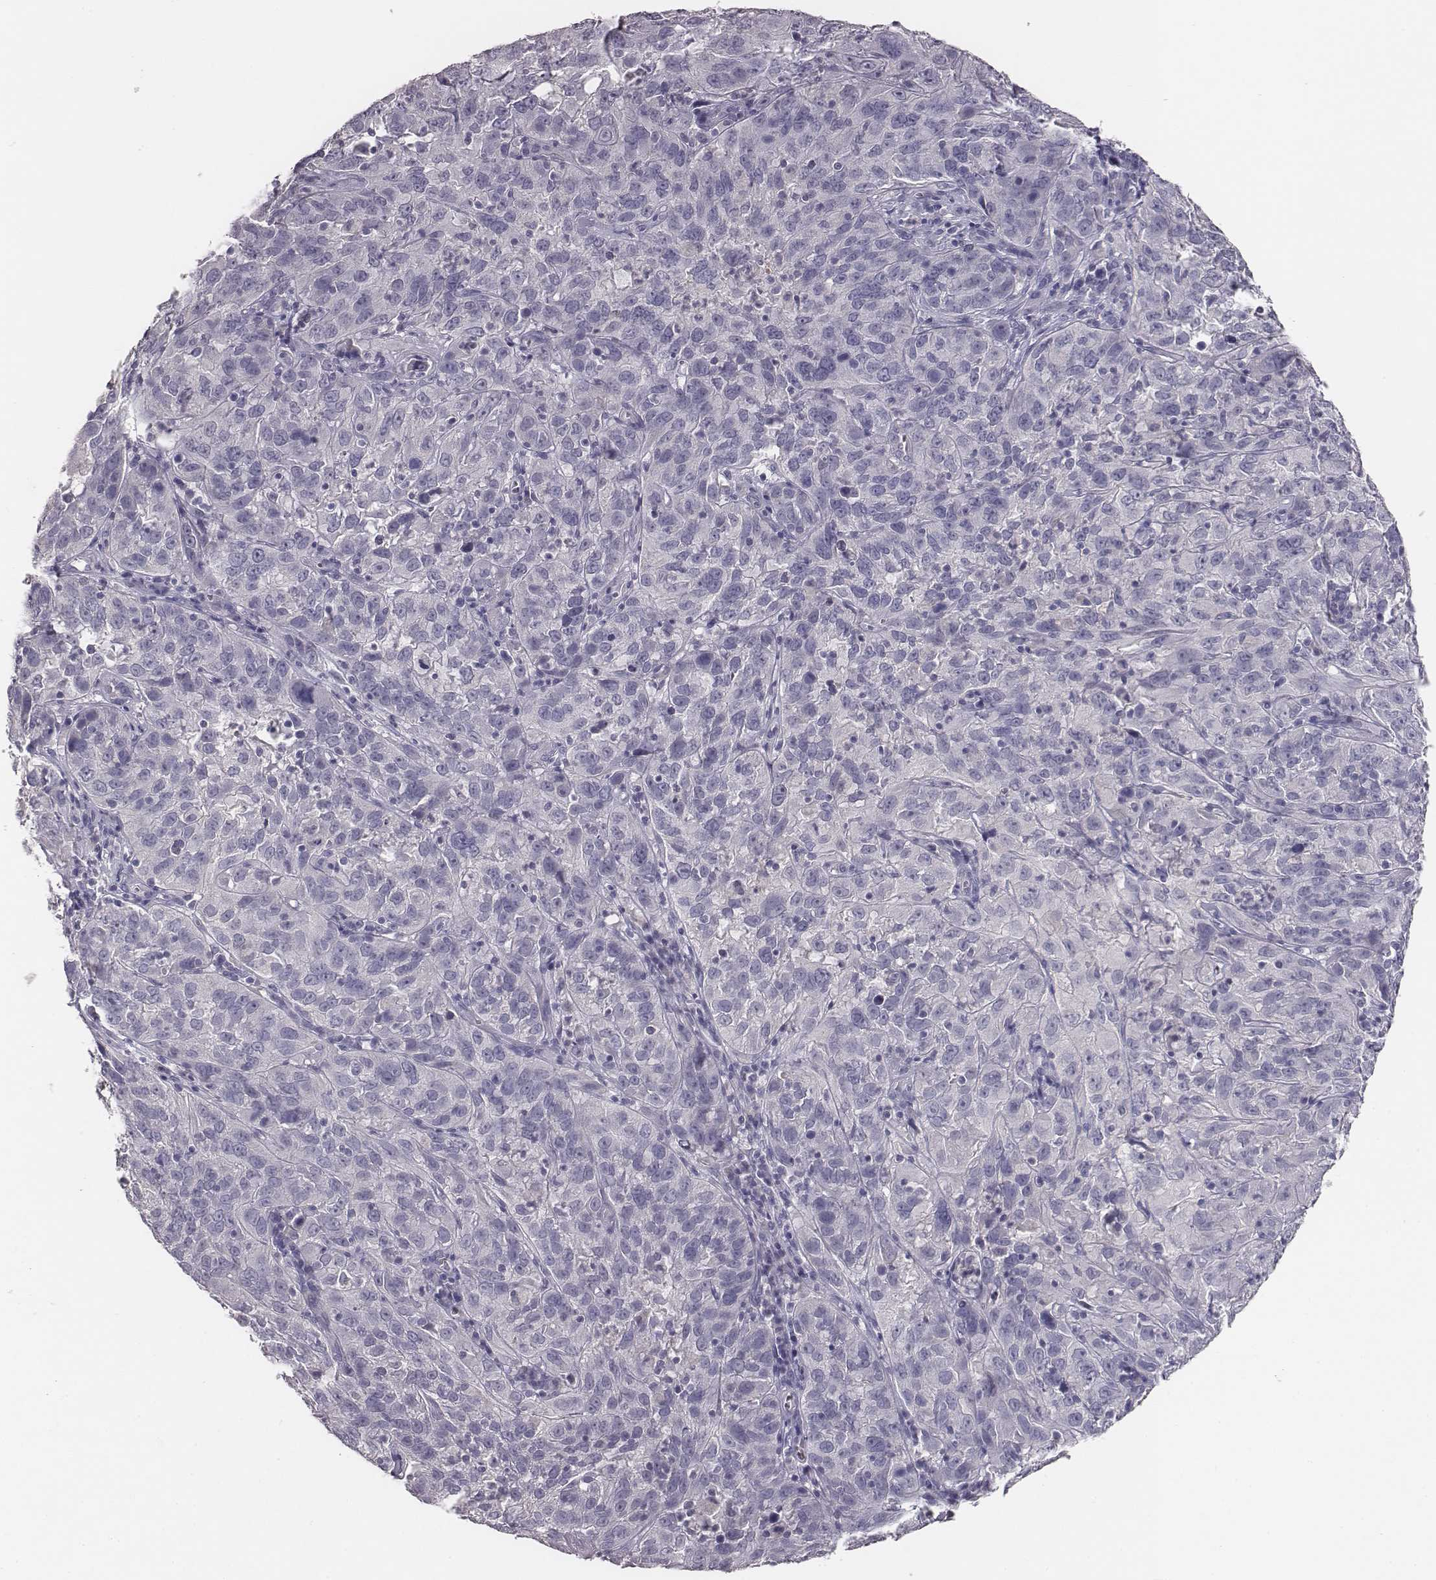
{"staining": {"intensity": "negative", "quantity": "none", "location": "none"}, "tissue": "cervical cancer", "cell_type": "Tumor cells", "image_type": "cancer", "snomed": [{"axis": "morphology", "description": "Squamous cell carcinoma, NOS"}, {"axis": "topography", "description": "Cervix"}], "caption": "Tumor cells are negative for brown protein staining in cervical squamous cell carcinoma.", "gene": "MYH6", "patient": {"sex": "female", "age": 32}}